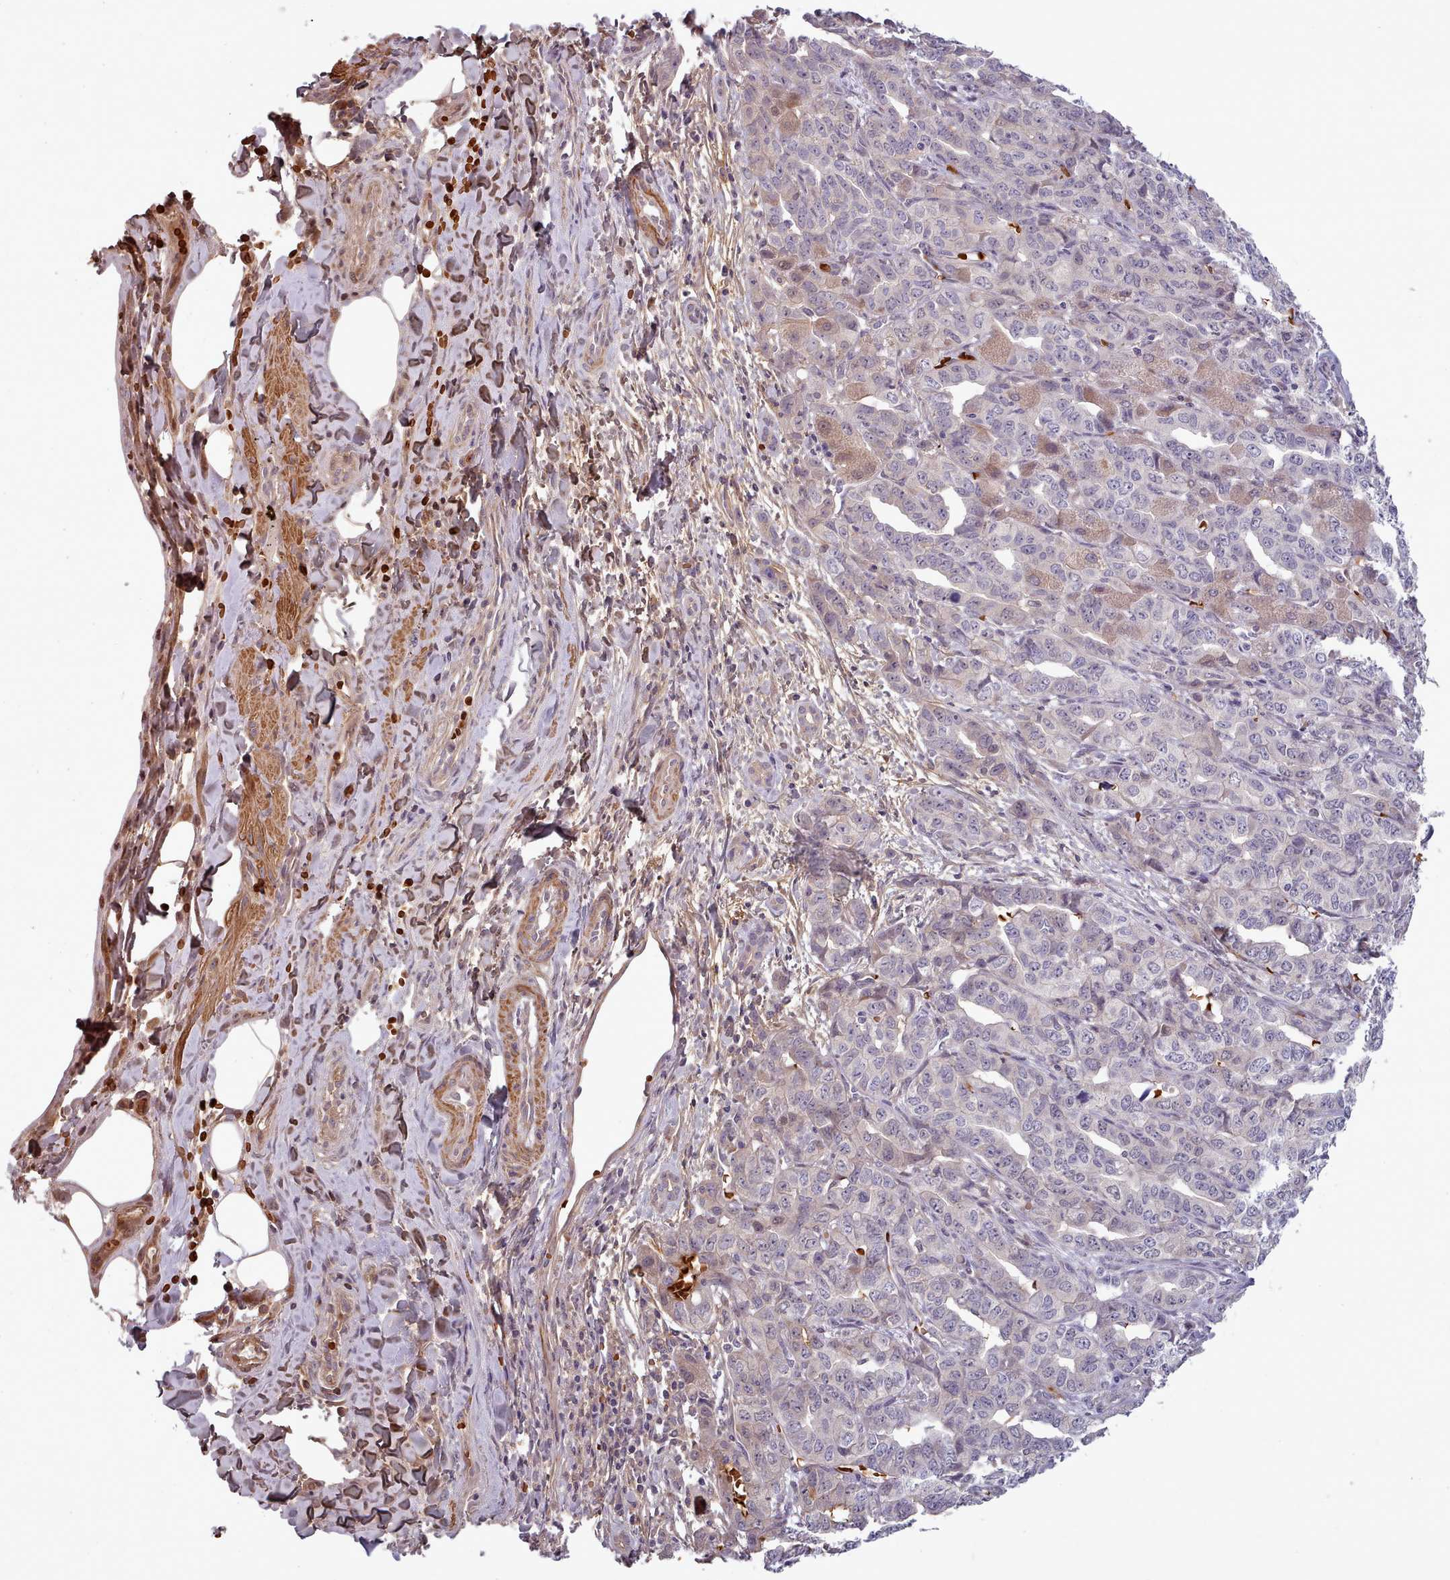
{"staining": {"intensity": "moderate", "quantity": "<25%", "location": "cytoplasmic/membranous,nuclear"}, "tissue": "liver cancer", "cell_type": "Tumor cells", "image_type": "cancer", "snomed": [{"axis": "morphology", "description": "Cholangiocarcinoma"}, {"axis": "topography", "description": "Liver"}], "caption": "This is an image of immunohistochemistry staining of cholangiocarcinoma (liver), which shows moderate positivity in the cytoplasmic/membranous and nuclear of tumor cells.", "gene": "CLNS1A", "patient": {"sex": "male", "age": 59}}